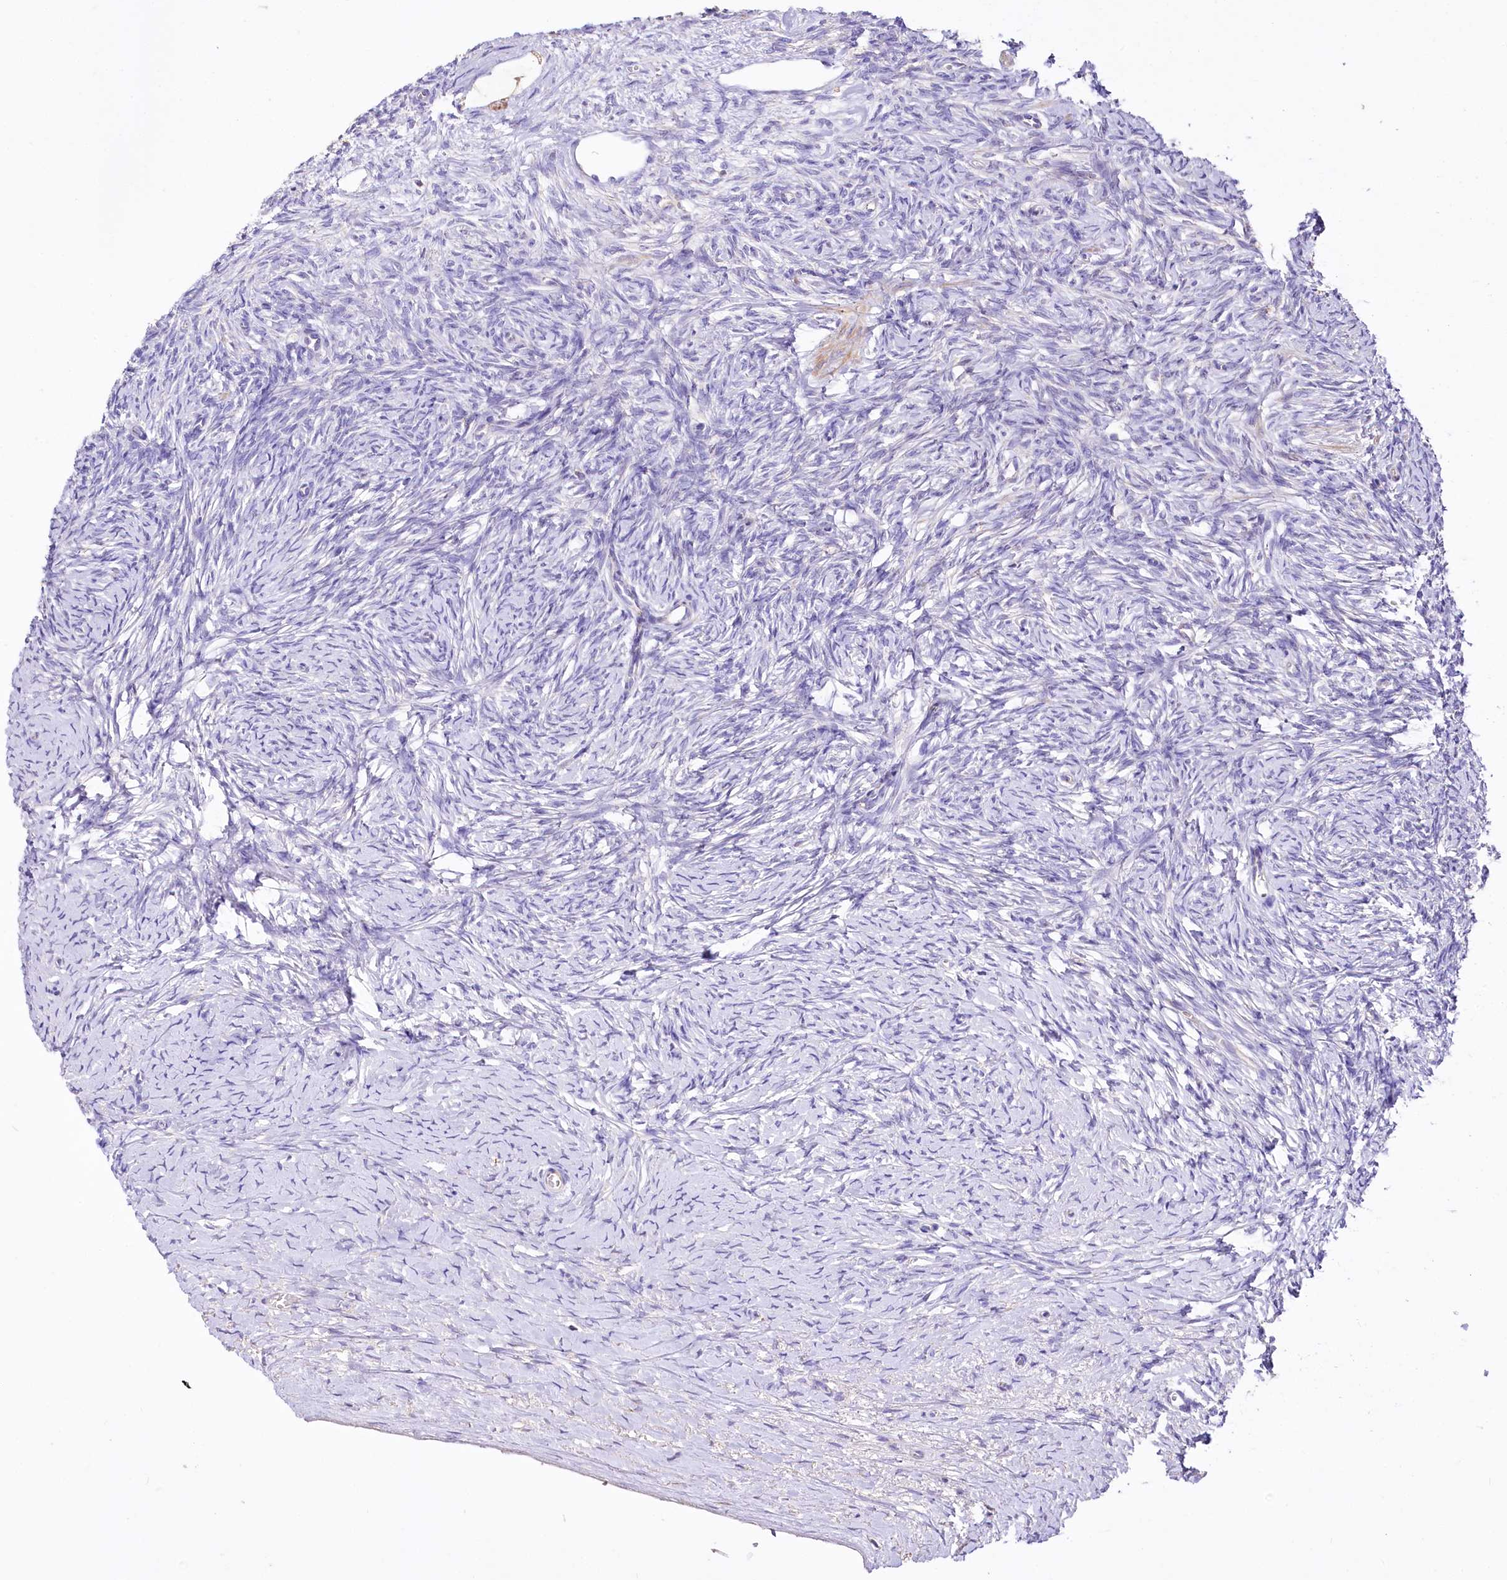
{"staining": {"intensity": "negative", "quantity": "none", "location": "none"}, "tissue": "ovary", "cell_type": "Ovarian stroma cells", "image_type": "normal", "snomed": [{"axis": "morphology", "description": "Normal tissue, NOS"}, {"axis": "morphology", "description": "Developmental malformation"}, {"axis": "topography", "description": "Ovary"}], "caption": "High power microscopy photomicrograph of an immunohistochemistry histopathology image of normal ovary, revealing no significant positivity in ovarian stroma cells.", "gene": "PTER", "patient": {"sex": "female", "age": 39}}